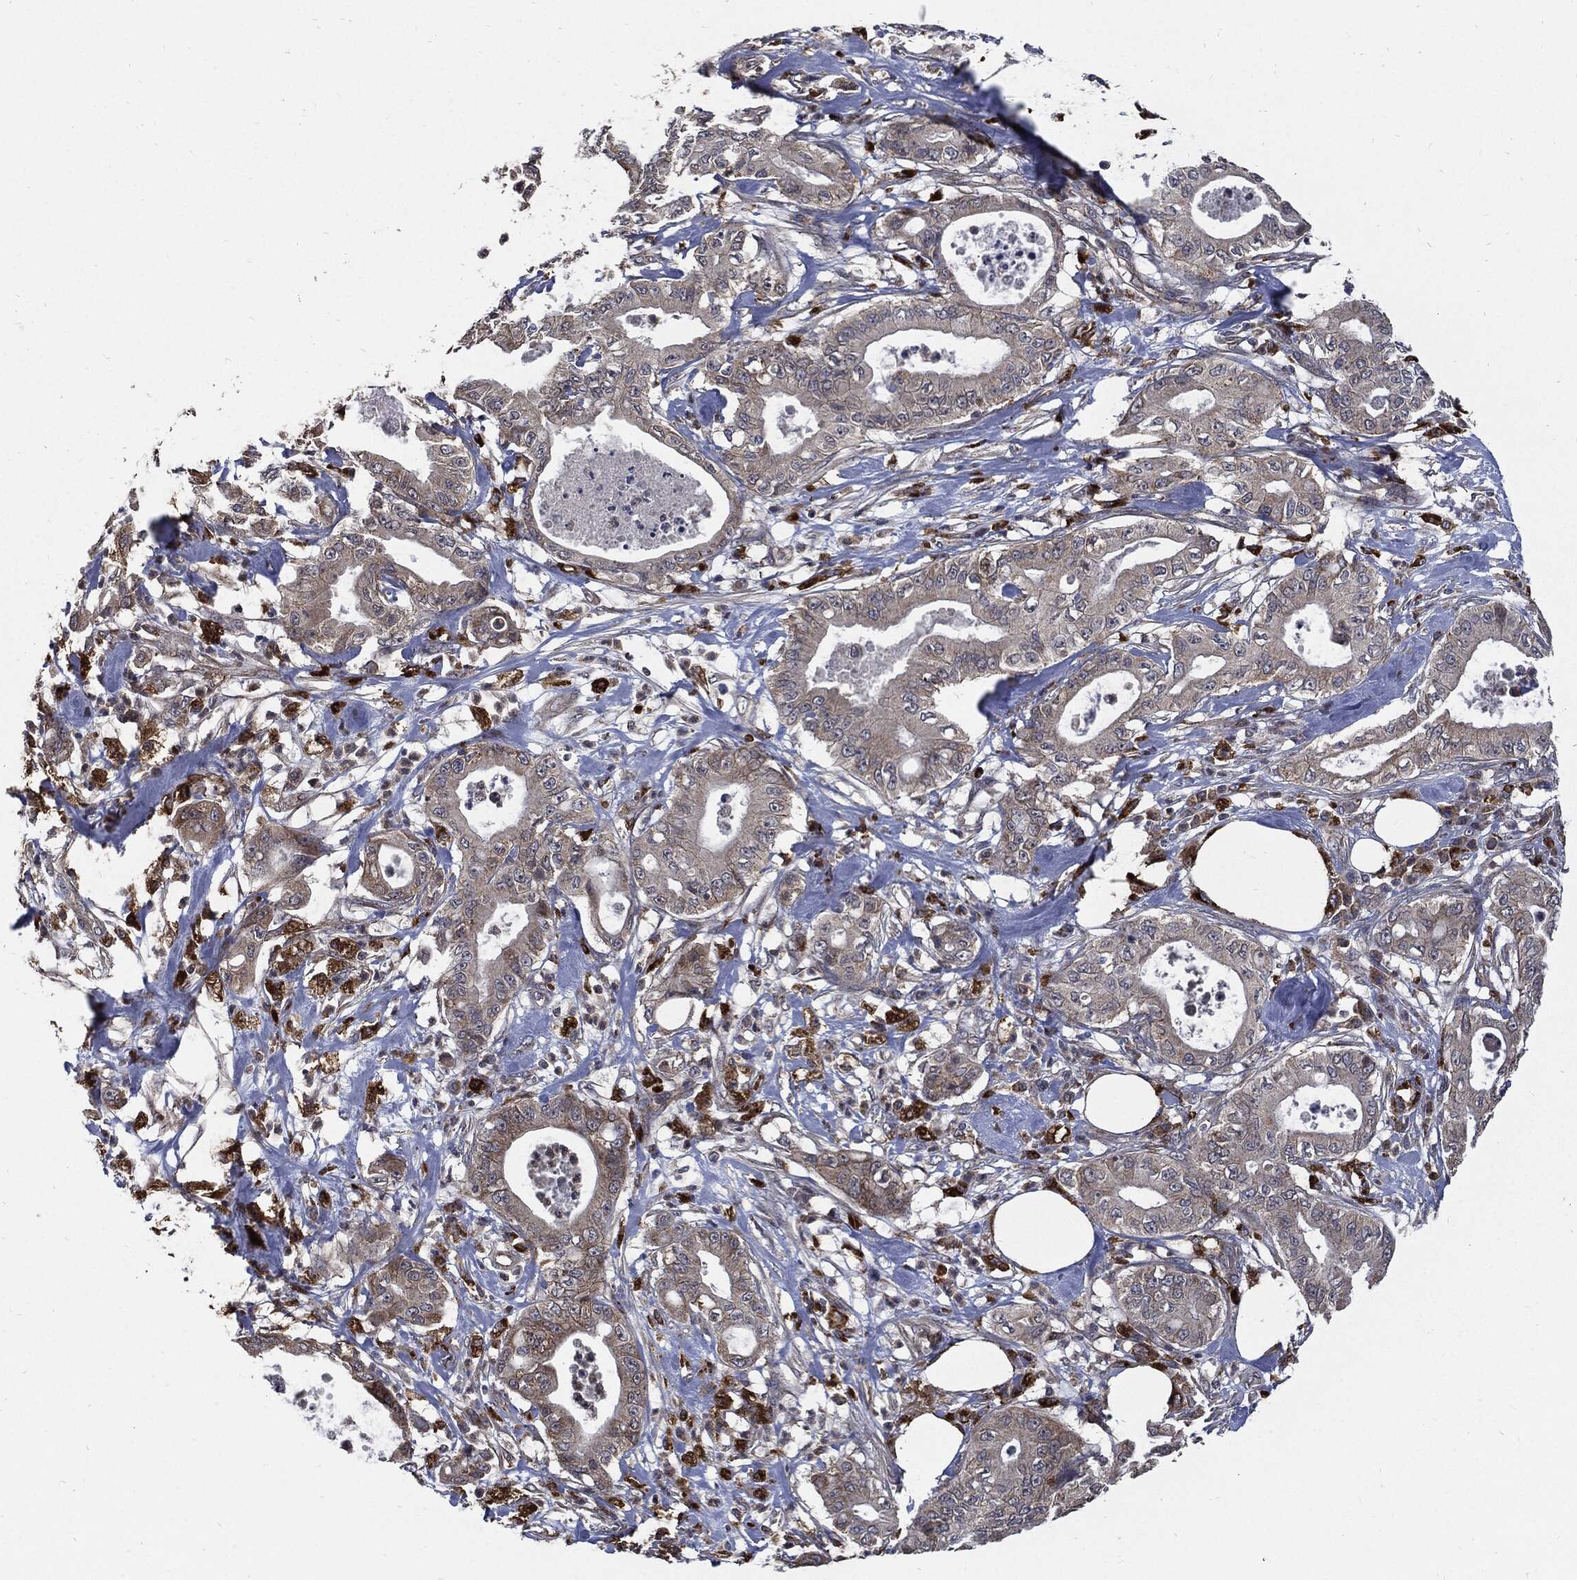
{"staining": {"intensity": "negative", "quantity": "none", "location": "none"}, "tissue": "pancreatic cancer", "cell_type": "Tumor cells", "image_type": "cancer", "snomed": [{"axis": "morphology", "description": "Adenocarcinoma, NOS"}, {"axis": "topography", "description": "Pancreas"}], "caption": "IHC of pancreatic cancer (adenocarcinoma) exhibits no staining in tumor cells. The staining is performed using DAB (3,3'-diaminobenzidine) brown chromogen with nuclei counter-stained in using hematoxylin.", "gene": "SLC31A2", "patient": {"sex": "male", "age": 71}}